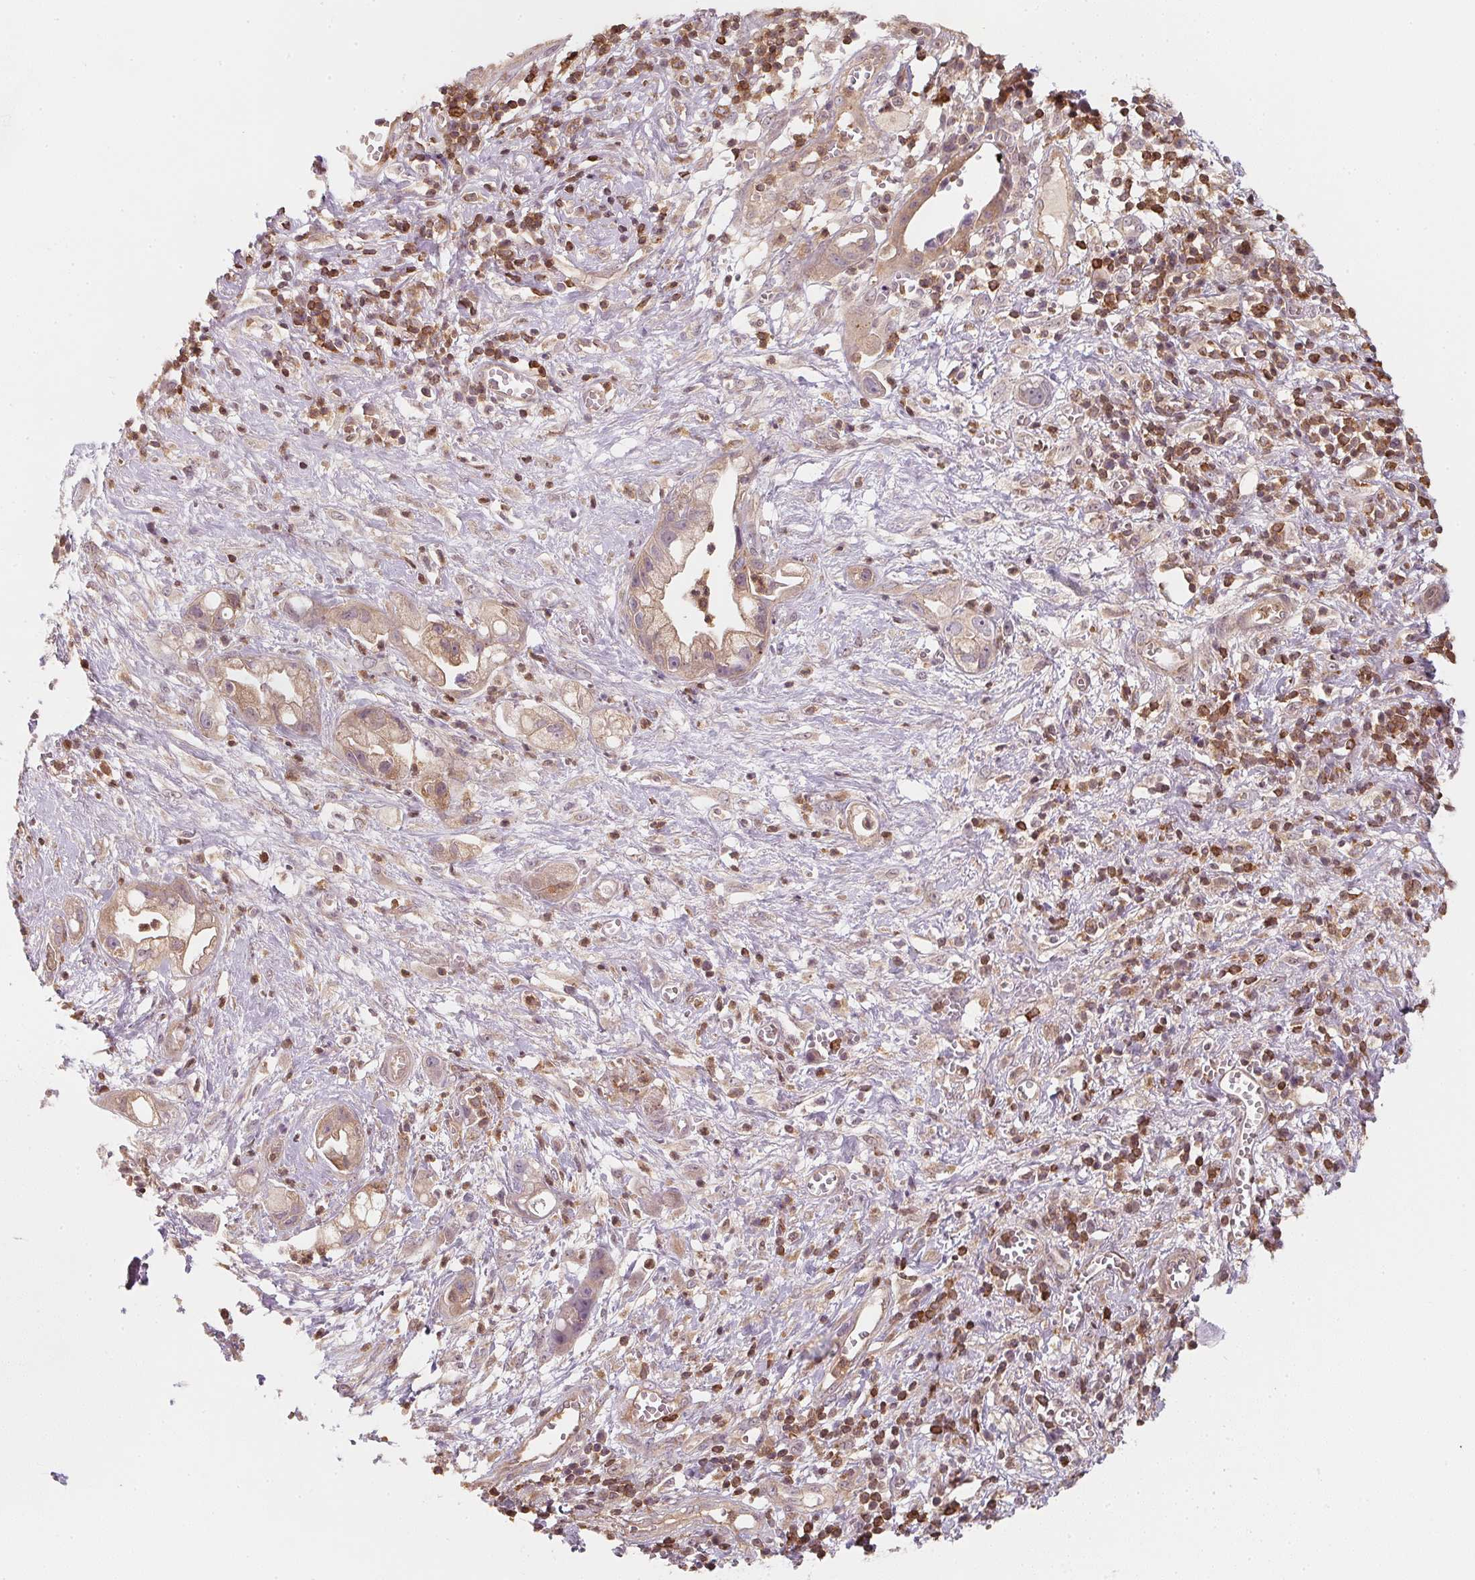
{"staining": {"intensity": "weak", "quantity": "25%-75%", "location": "cytoplasmic/membranous"}, "tissue": "pancreatic cancer", "cell_type": "Tumor cells", "image_type": "cancer", "snomed": [{"axis": "morphology", "description": "Adenocarcinoma, NOS"}, {"axis": "topography", "description": "Pancreas"}], "caption": "Immunohistochemical staining of pancreatic cancer (adenocarcinoma) reveals low levels of weak cytoplasmic/membranous staining in approximately 25%-75% of tumor cells. Using DAB (3,3'-diaminobenzidine) (brown) and hematoxylin (blue) stains, captured at high magnification using brightfield microscopy.", "gene": "ANKRD13A", "patient": {"sex": "female", "age": 73}}